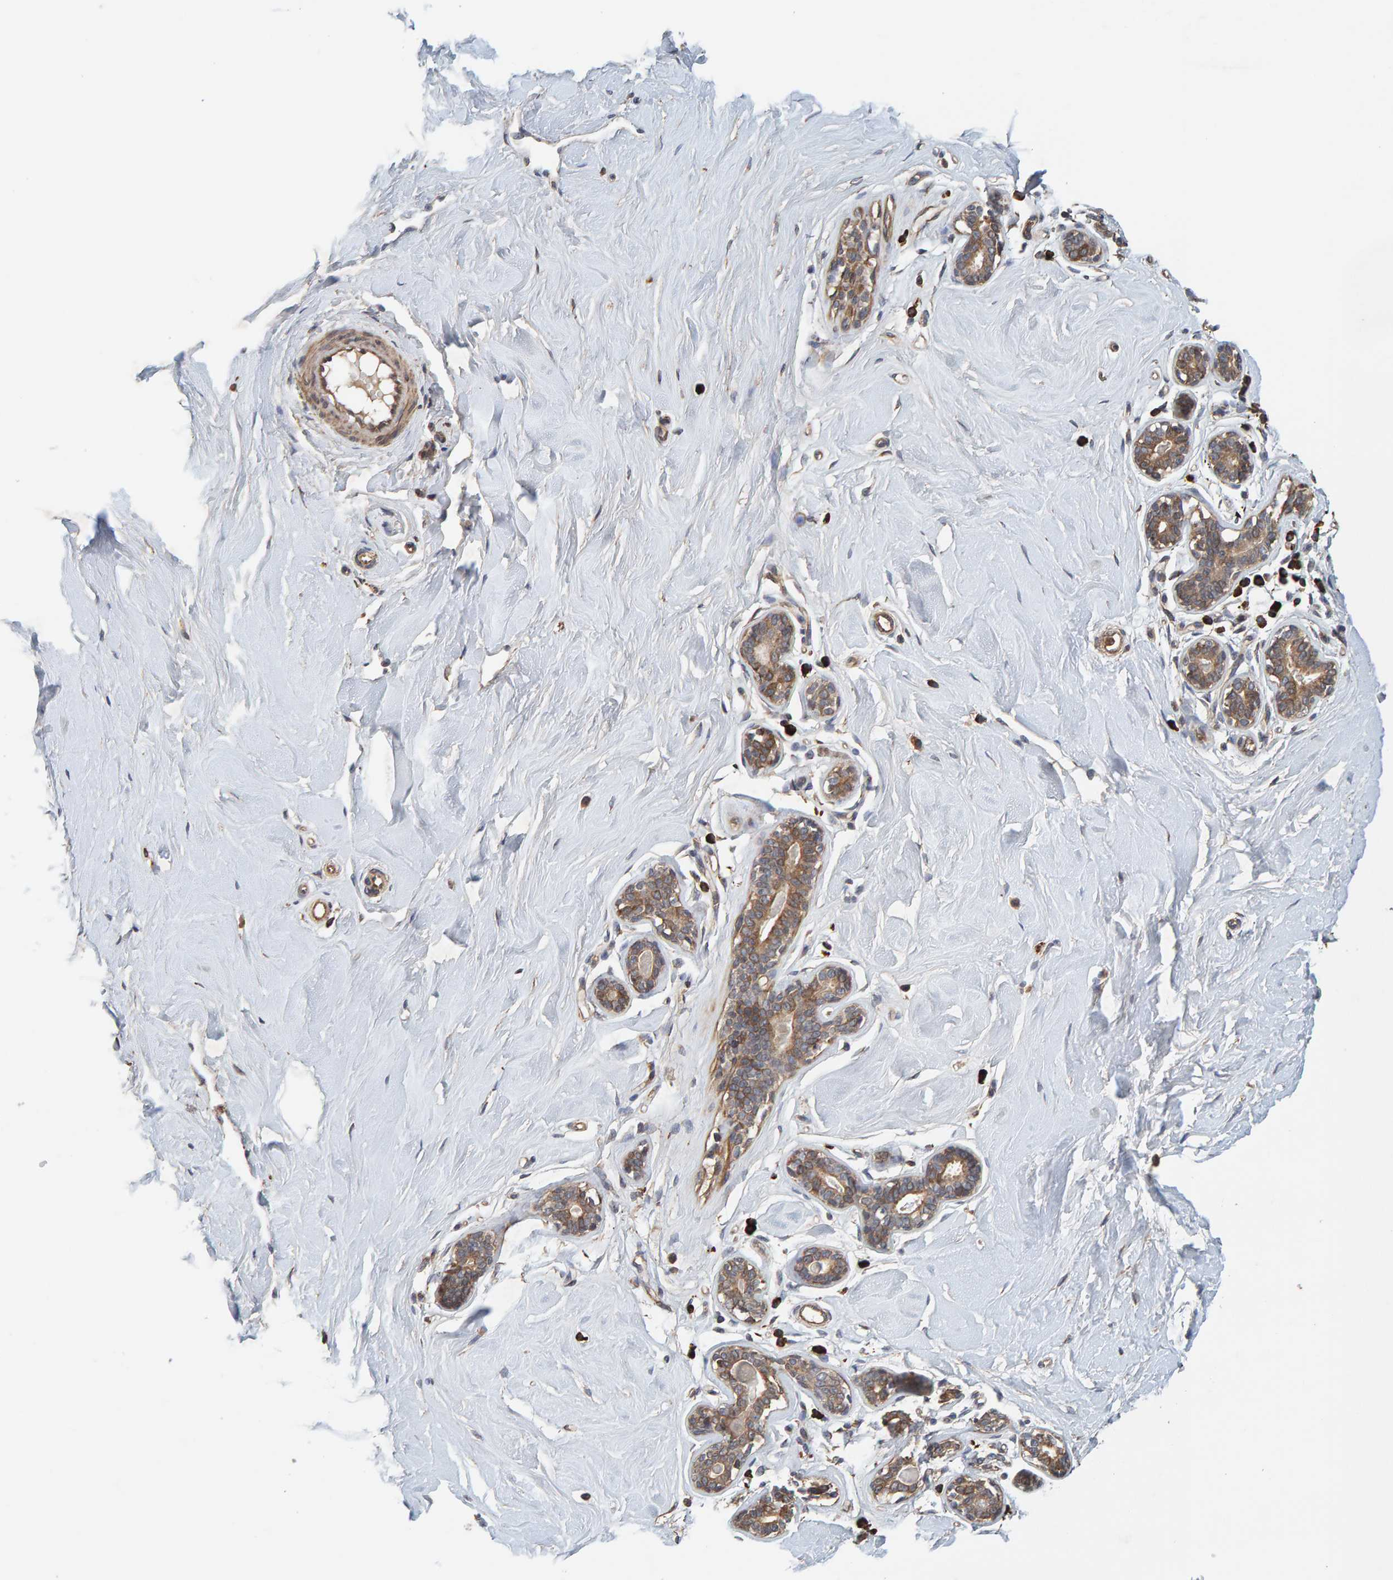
{"staining": {"intensity": "negative", "quantity": "none", "location": "none"}, "tissue": "breast", "cell_type": "Adipocytes", "image_type": "normal", "snomed": [{"axis": "morphology", "description": "Normal tissue, NOS"}, {"axis": "topography", "description": "Breast"}], "caption": "DAB (3,3'-diaminobenzidine) immunohistochemical staining of benign breast shows no significant staining in adipocytes.", "gene": "PLA2G3", "patient": {"sex": "female", "age": 23}}